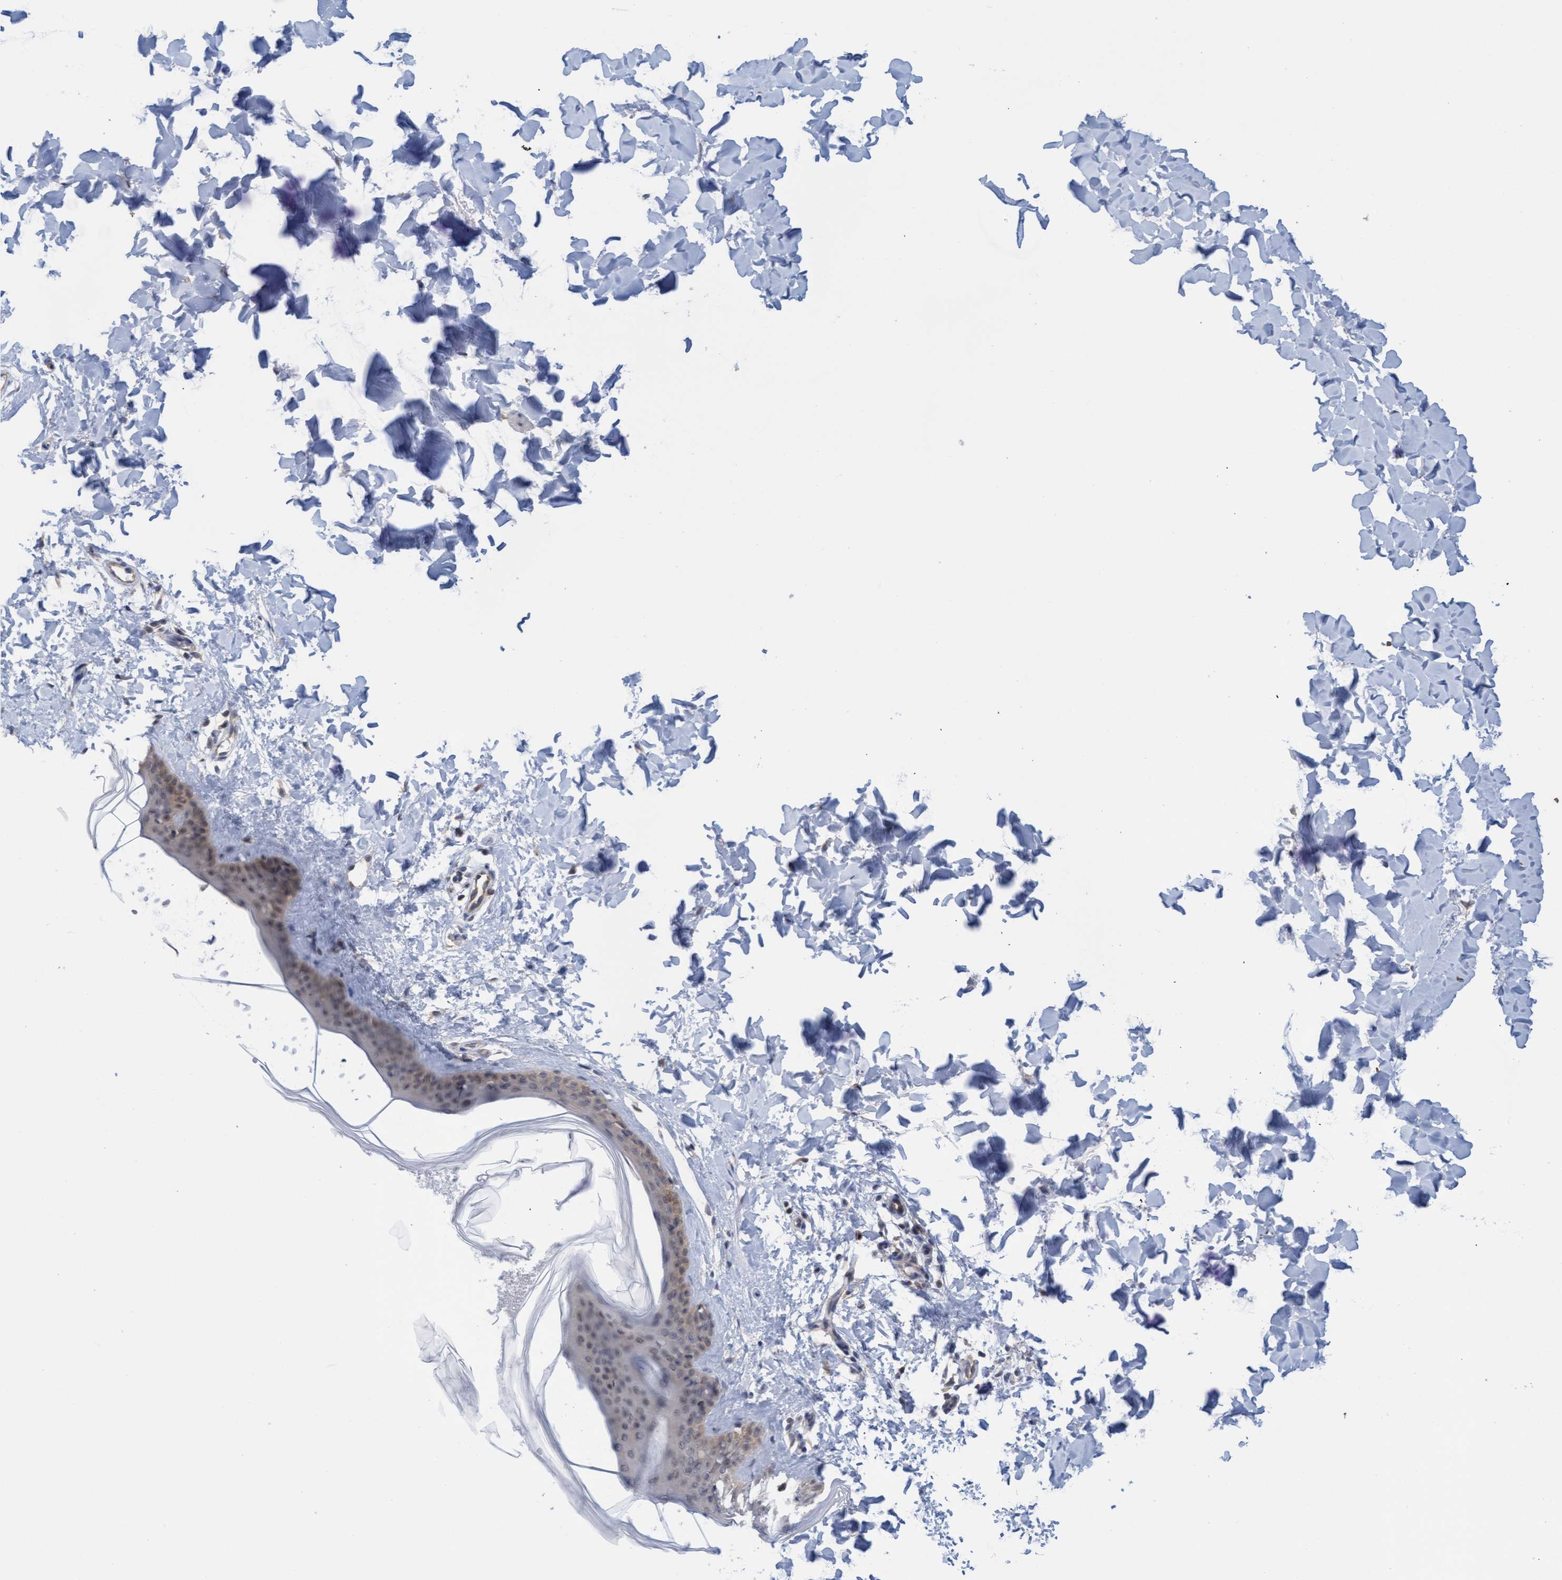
{"staining": {"intensity": "negative", "quantity": "none", "location": "none"}, "tissue": "skin", "cell_type": "Fibroblasts", "image_type": "normal", "snomed": [{"axis": "morphology", "description": "Normal tissue, NOS"}, {"axis": "topography", "description": "Skin"}], "caption": "A high-resolution image shows IHC staining of unremarkable skin, which demonstrates no significant expression in fibroblasts.", "gene": "AMZ2", "patient": {"sex": "female", "age": 17}}